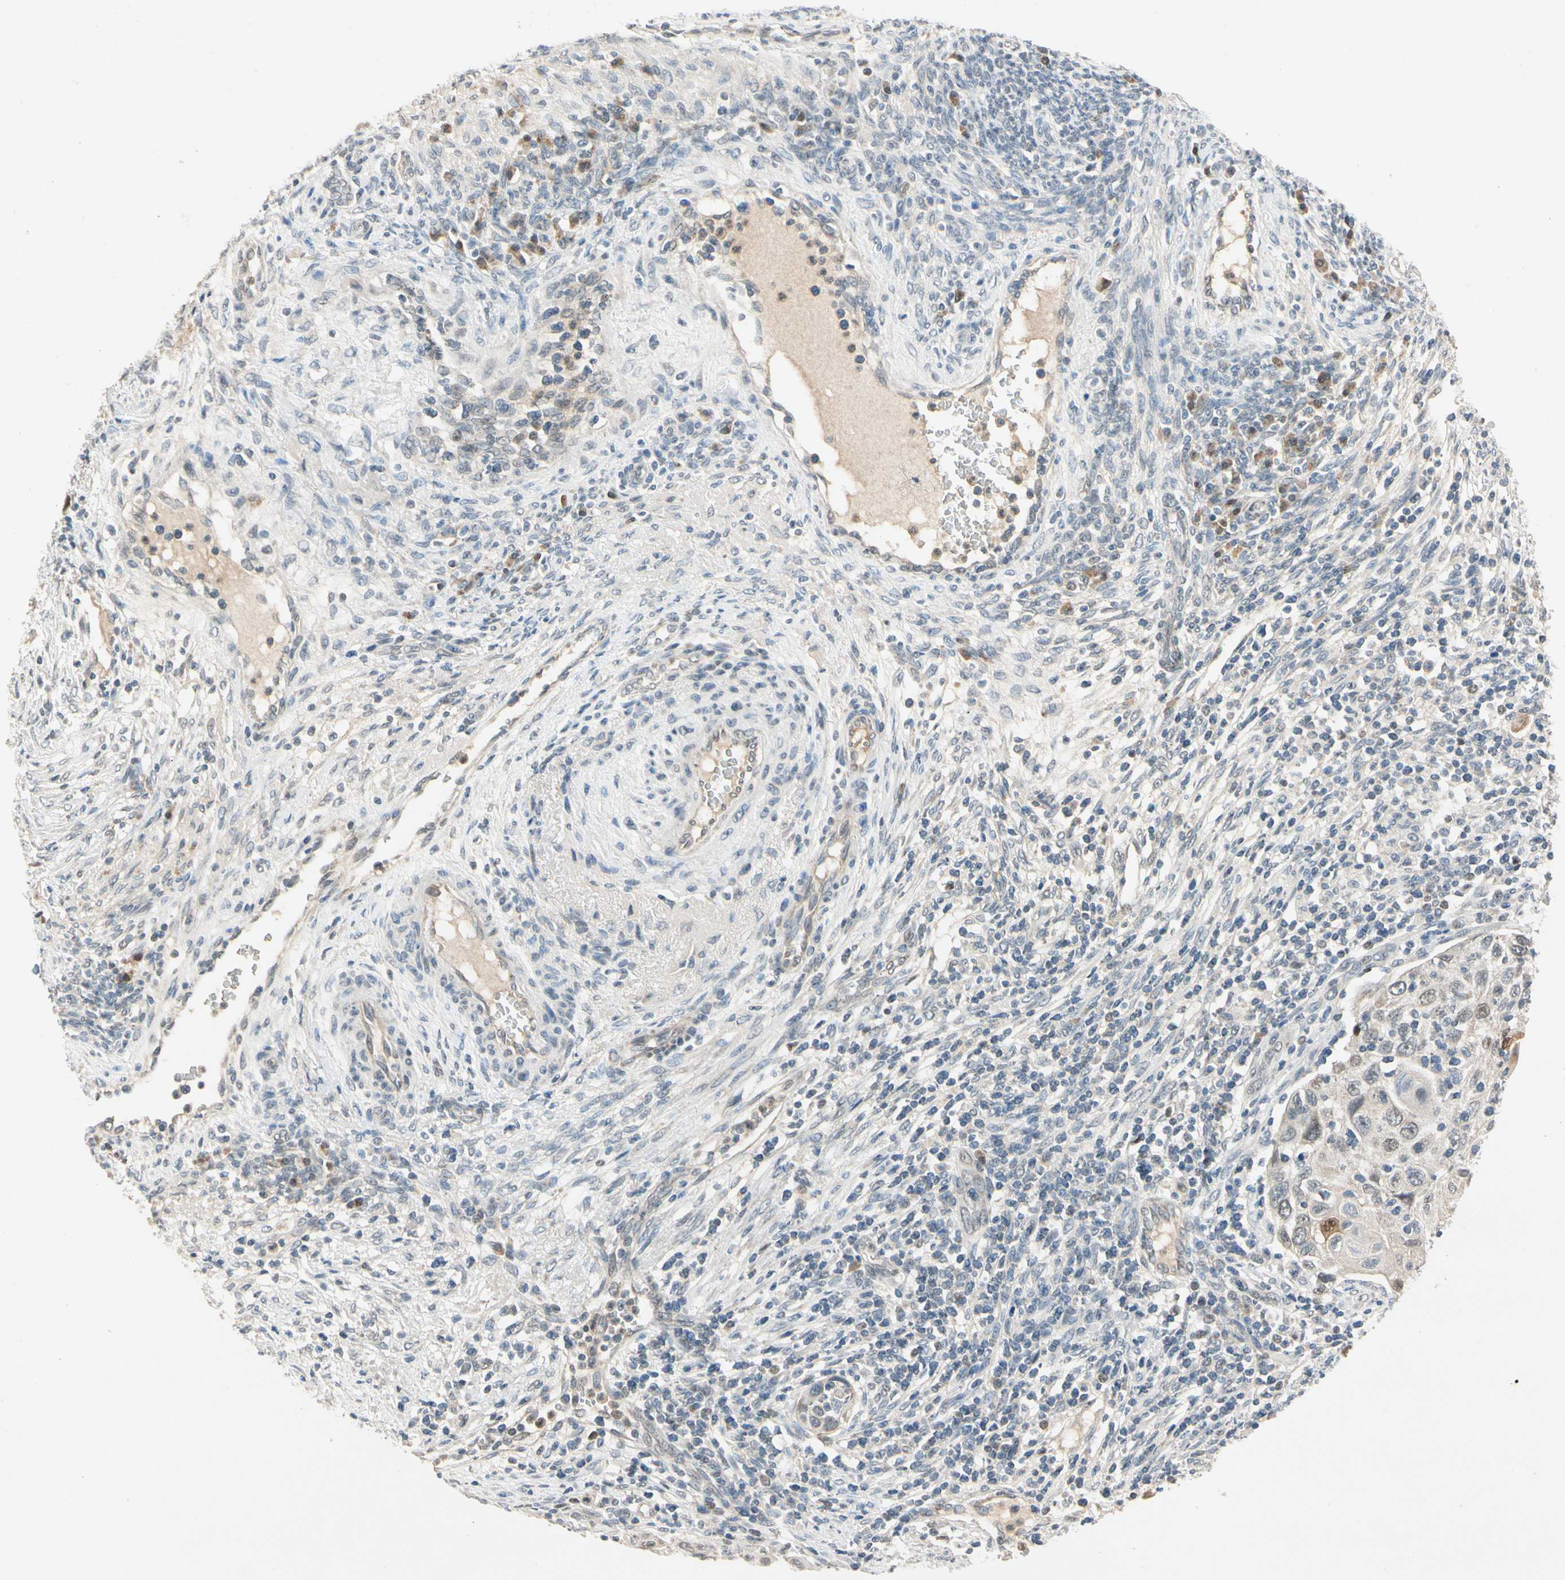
{"staining": {"intensity": "negative", "quantity": "none", "location": "none"}, "tissue": "cervical cancer", "cell_type": "Tumor cells", "image_type": "cancer", "snomed": [{"axis": "morphology", "description": "Squamous cell carcinoma, NOS"}, {"axis": "topography", "description": "Cervix"}], "caption": "Histopathology image shows no protein staining in tumor cells of cervical cancer tissue.", "gene": "RIOX2", "patient": {"sex": "female", "age": 70}}